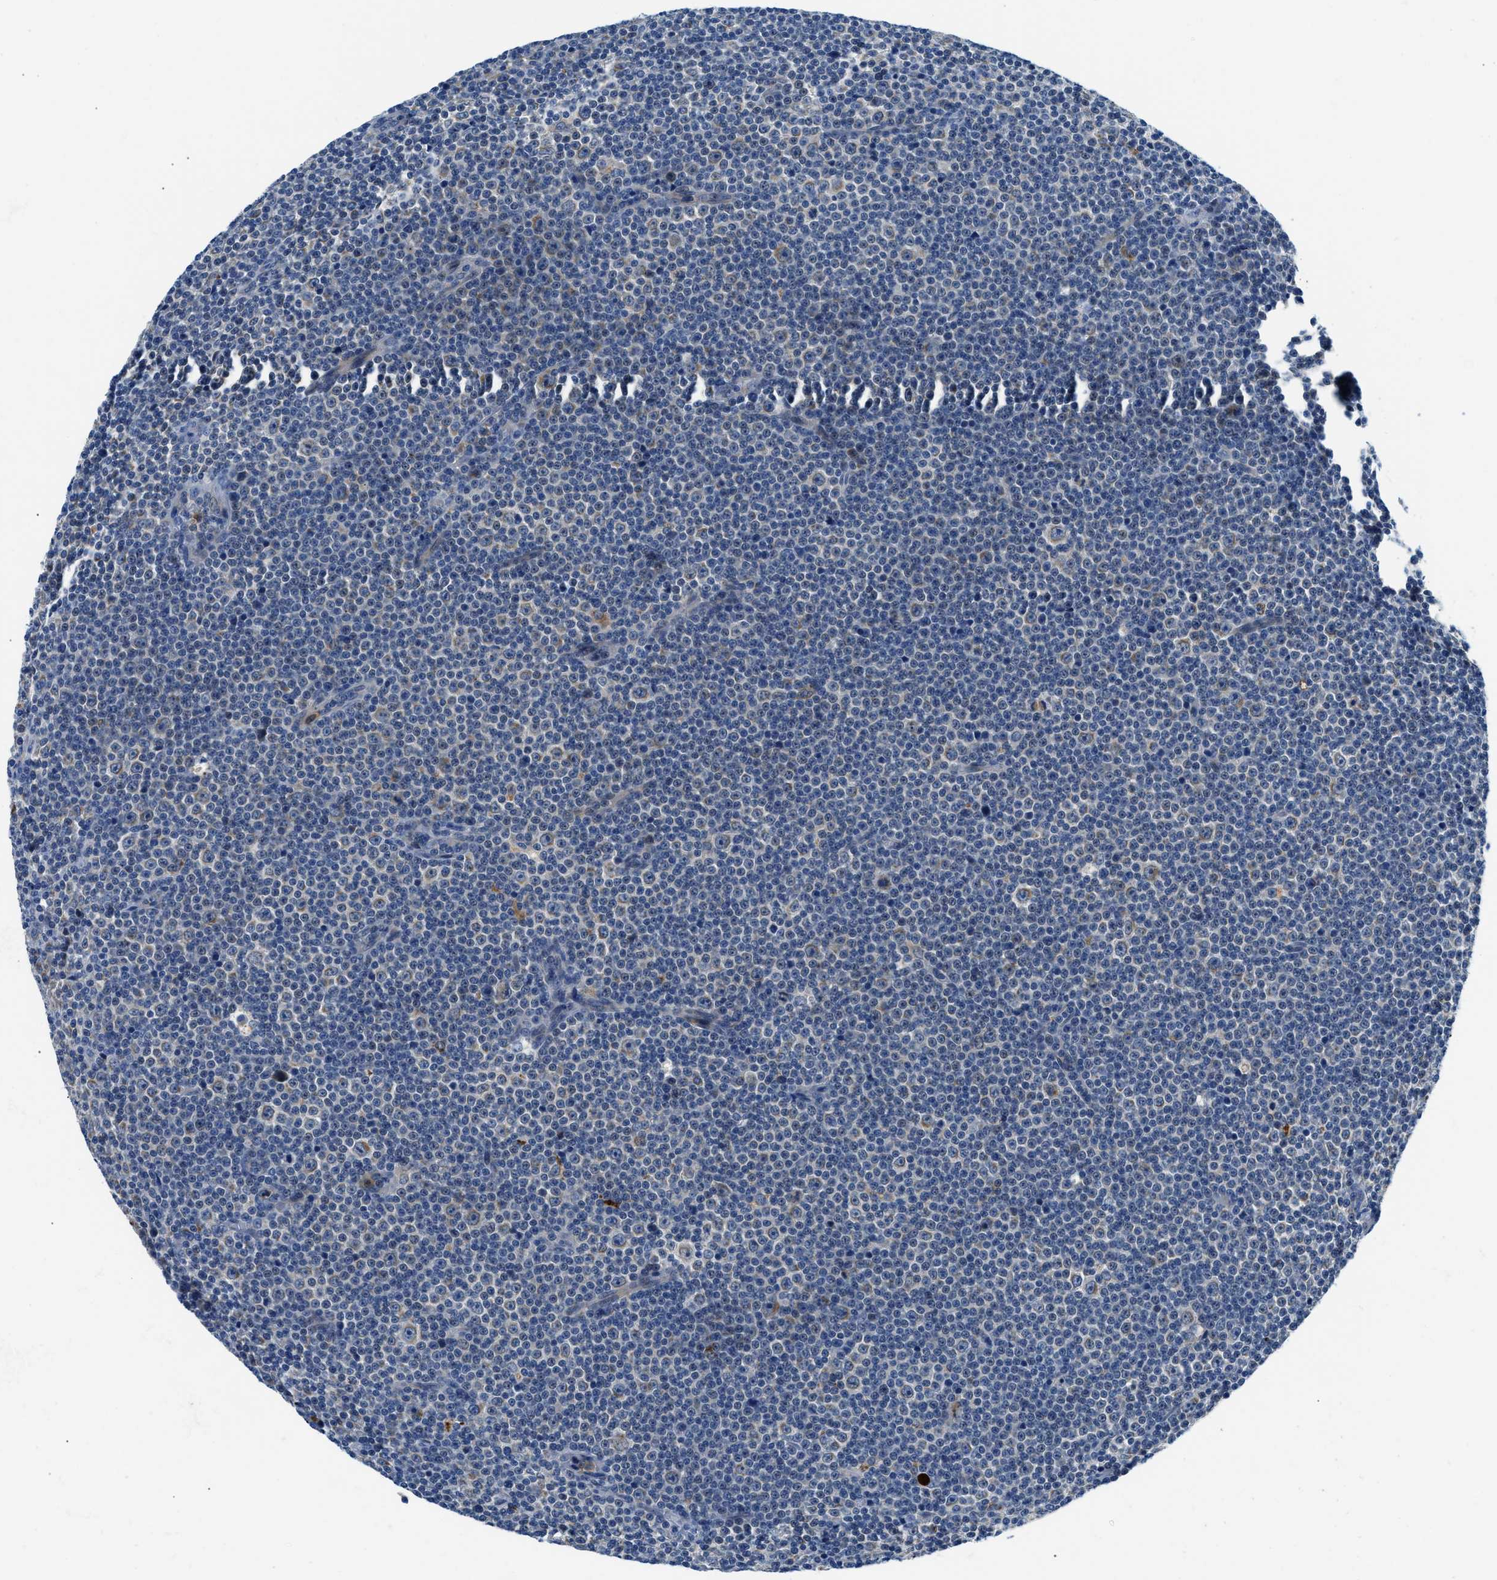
{"staining": {"intensity": "negative", "quantity": "none", "location": "none"}, "tissue": "lymphoma", "cell_type": "Tumor cells", "image_type": "cancer", "snomed": [{"axis": "morphology", "description": "Malignant lymphoma, non-Hodgkin's type, Low grade"}, {"axis": "topography", "description": "Lymph node"}], "caption": "There is no significant positivity in tumor cells of malignant lymphoma, non-Hodgkin's type (low-grade).", "gene": "ADGRE3", "patient": {"sex": "female", "age": 67}}